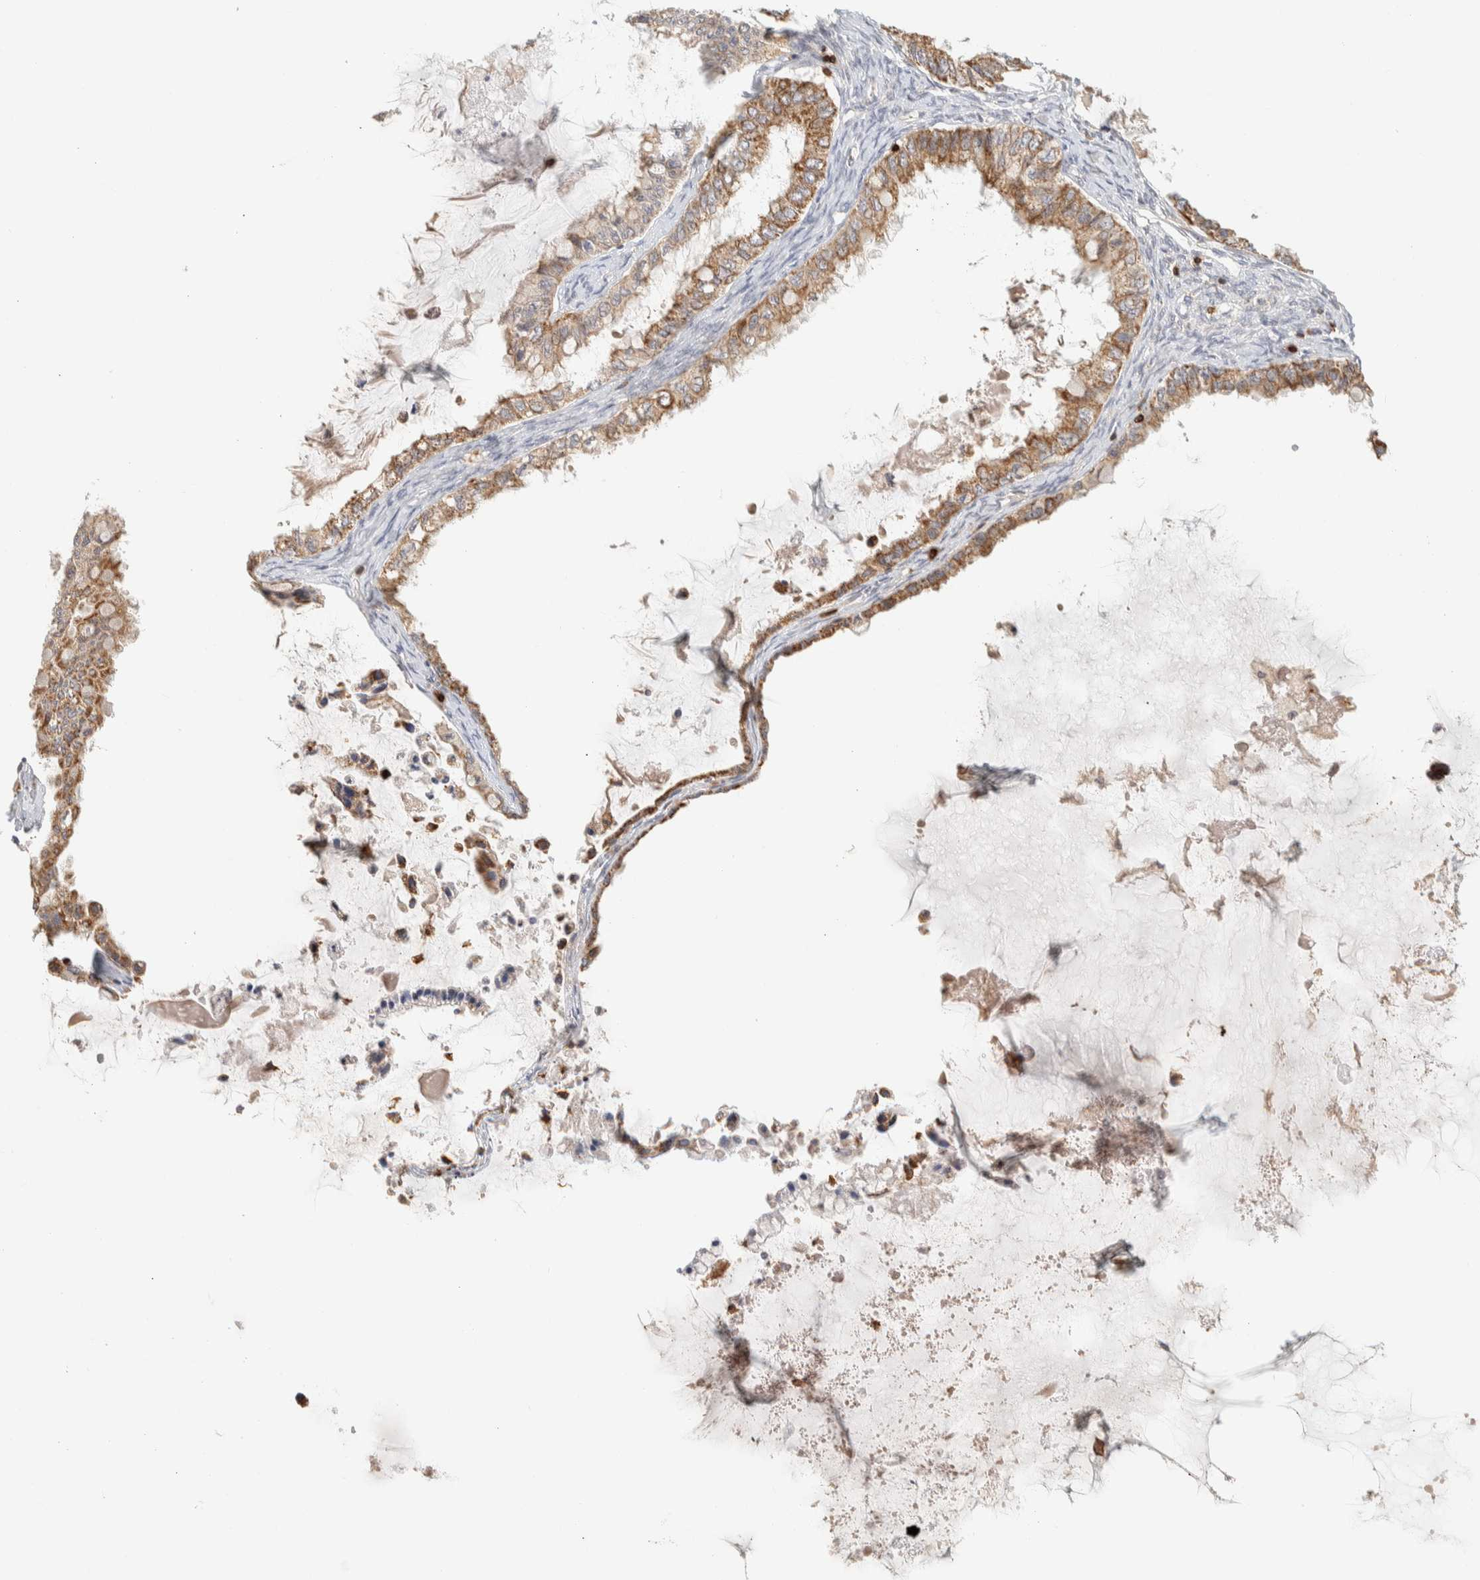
{"staining": {"intensity": "moderate", "quantity": ">75%", "location": "cytoplasmic/membranous"}, "tissue": "ovarian cancer", "cell_type": "Tumor cells", "image_type": "cancer", "snomed": [{"axis": "morphology", "description": "Cystadenocarcinoma, mucinous, NOS"}, {"axis": "topography", "description": "Ovary"}], "caption": "Ovarian cancer stained with DAB (3,3'-diaminobenzidine) IHC shows medium levels of moderate cytoplasmic/membranous positivity in approximately >75% of tumor cells.", "gene": "RUNDC1", "patient": {"sex": "female", "age": 80}}